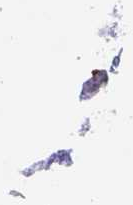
{"staining": {"intensity": "negative", "quantity": "none", "location": "none"}, "tissue": "thyroid cancer", "cell_type": "Tumor cells", "image_type": "cancer", "snomed": [{"axis": "morphology", "description": "Normal tissue, NOS"}, {"axis": "morphology", "description": "Follicular adenoma carcinoma, NOS"}, {"axis": "topography", "description": "Thyroid gland"}], "caption": "An immunohistochemistry (IHC) image of thyroid cancer is shown. There is no staining in tumor cells of thyroid cancer.", "gene": "ZG16B", "patient": {"sex": "female", "age": 31}}